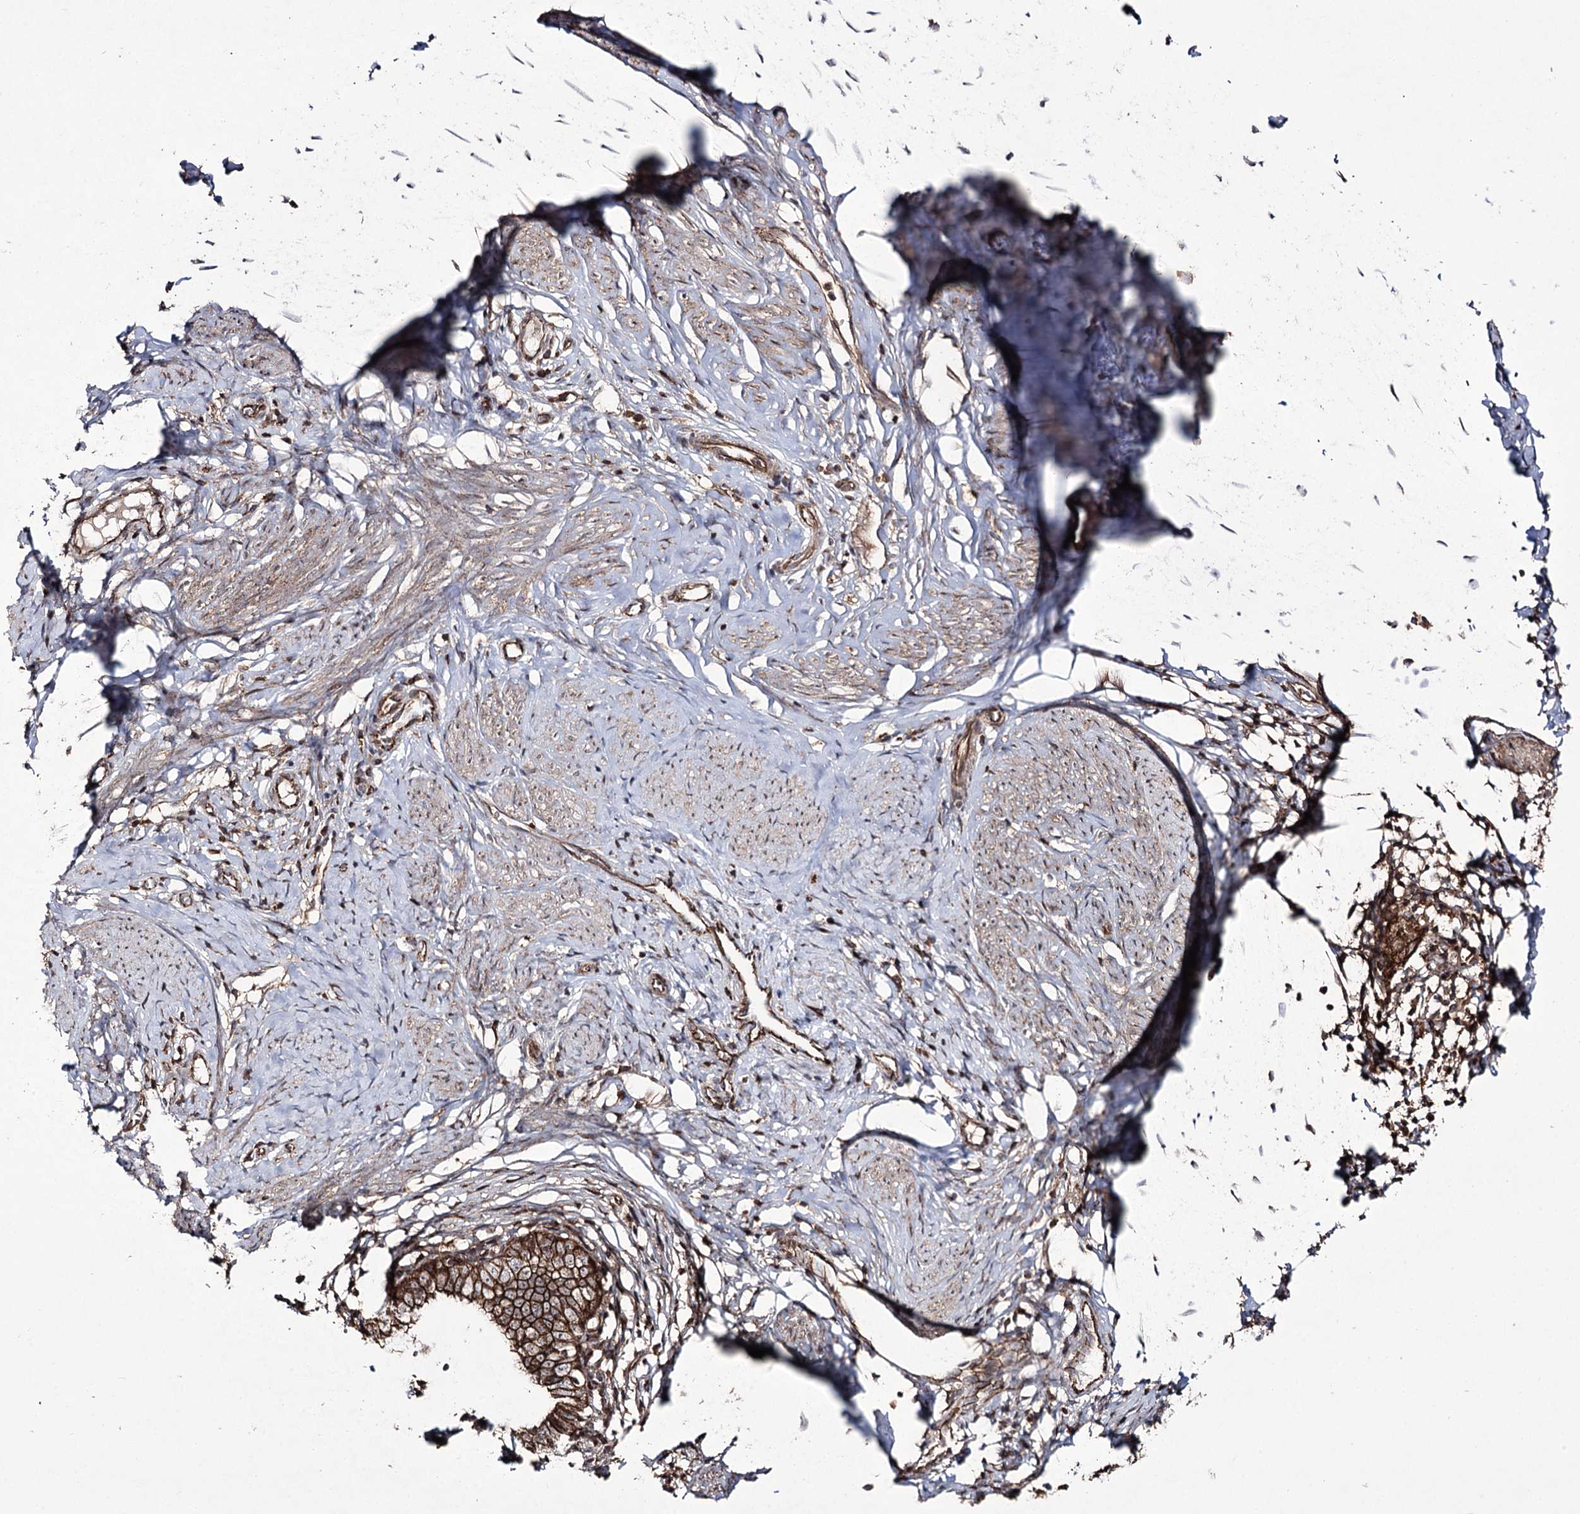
{"staining": {"intensity": "strong", "quantity": ">75%", "location": "cytoplasmic/membranous"}, "tissue": "cervical cancer", "cell_type": "Tumor cells", "image_type": "cancer", "snomed": [{"axis": "morphology", "description": "Adenocarcinoma, NOS"}, {"axis": "topography", "description": "Cervix"}], "caption": "IHC image of neoplastic tissue: human cervical cancer (adenocarcinoma) stained using immunohistochemistry reveals high levels of strong protein expression localized specifically in the cytoplasmic/membranous of tumor cells, appearing as a cytoplasmic/membranous brown color.", "gene": "DHX29", "patient": {"sex": "female", "age": 36}}